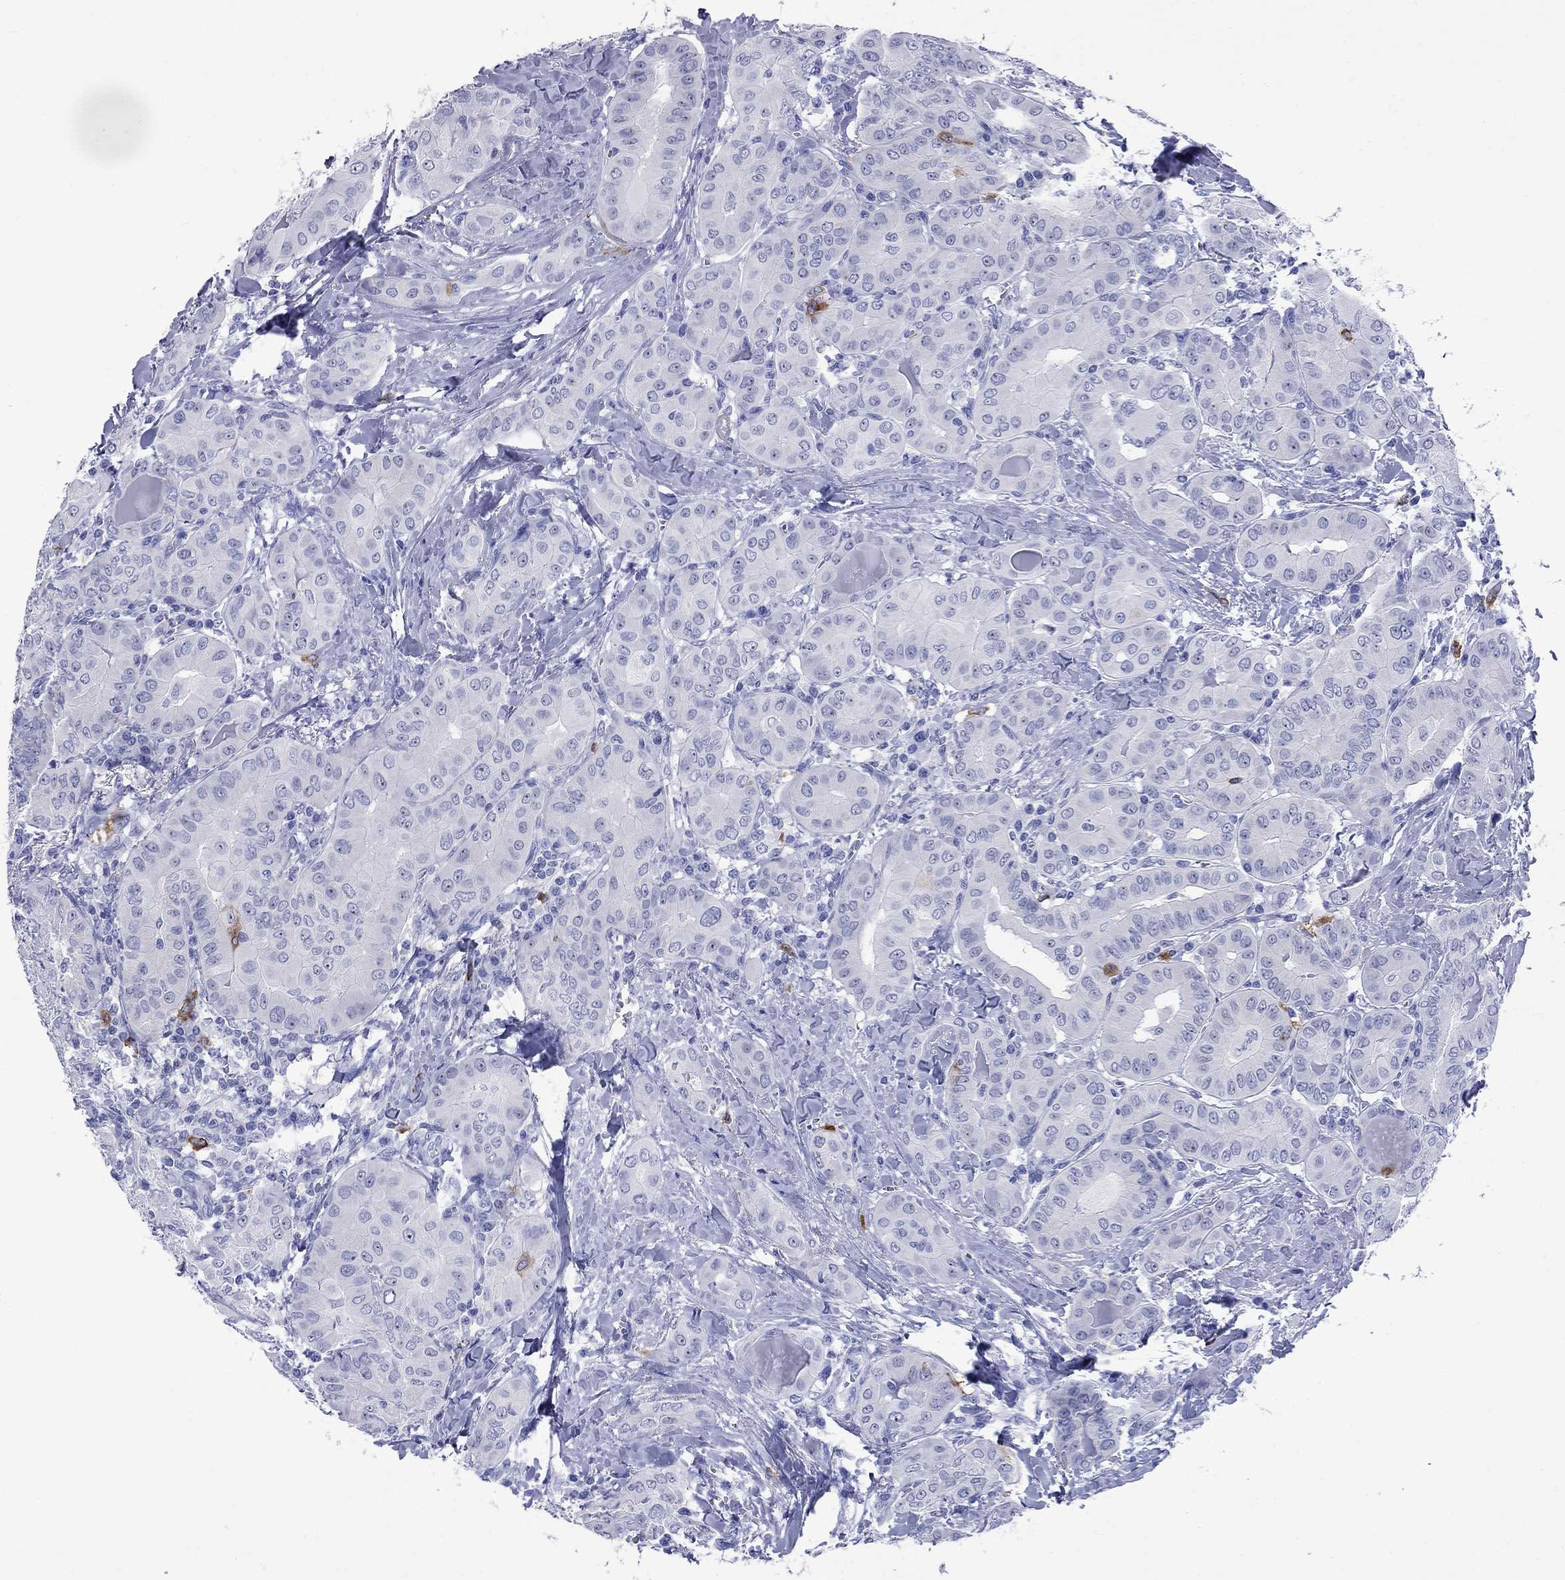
{"staining": {"intensity": "strong", "quantity": "<25%", "location": "cytoplasmic/membranous"}, "tissue": "thyroid cancer", "cell_type": "Tumor cells", "image_type": "cancer", "snomed": [{"axis": "morphology", "description": "Papillary adenocarcinoma, NOS"}, {"axis": "topography", "description": "Thyroid gland"}], "caption": "DAB immunohistochemical staining of human thyroid papillary adenocarcinoma demonstrates strong cytoplasmic/membranous protein expression in approximately <25% of tumor cells.", "gene": "TACC3", "patient": {"sex": "female", "age": 37}}